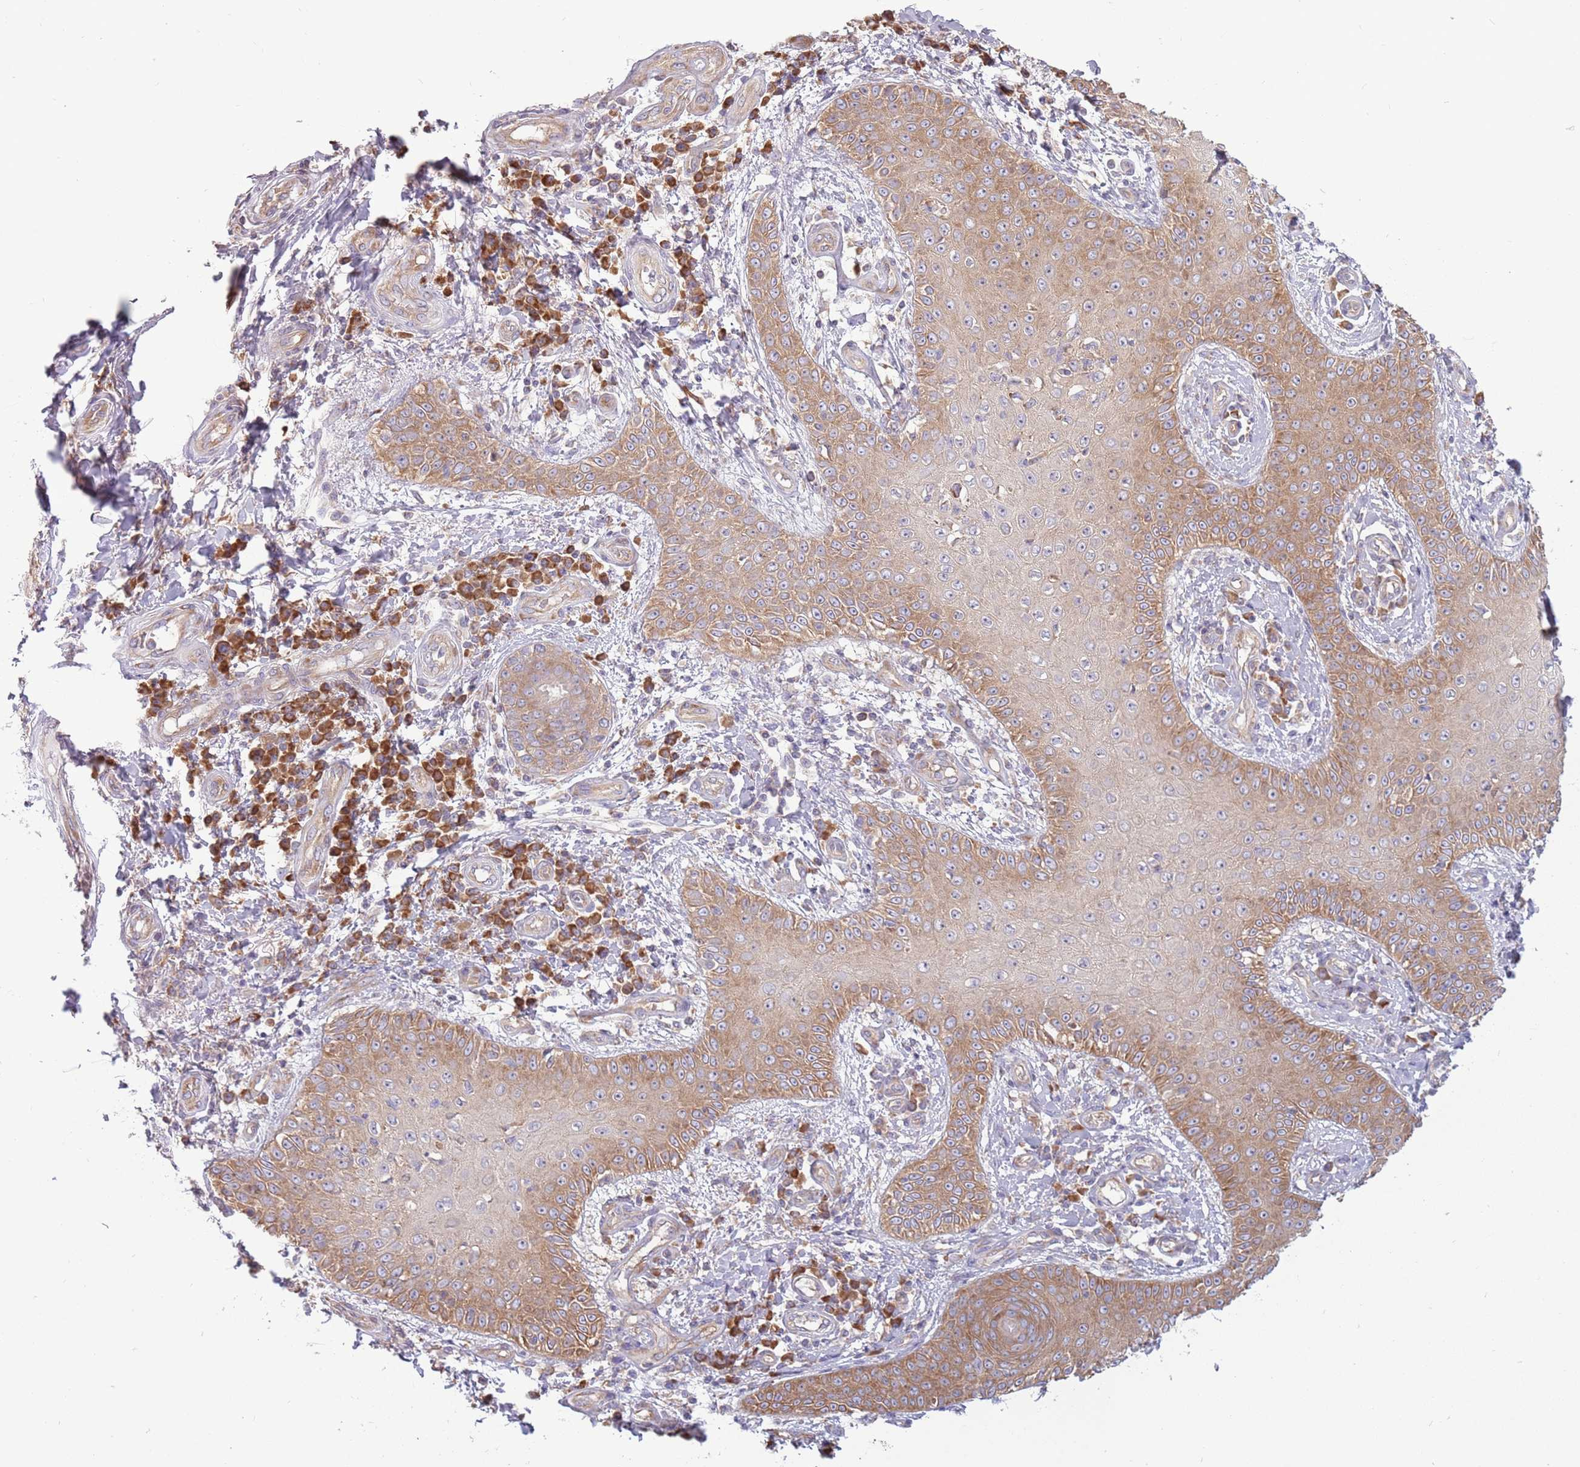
{"staining": {"intensity": "moderate", "quantity": ">75%", "location": "cytoplasmic/membranous"}, "tissue": "skin cancer", "cell_type": "Tumor cells", "image_type": "cancer", "snomed": [{"axis": "morphology", "description": "Squamous cell carcinoma, NOS"}, {"axis": "topography", "description": "Skin"}], "caption": "Immunohistochemistry (IHC) photomicrograph of human skin squamous cell carcinoma stained for a protein (brown), which demonstrates medium levels of moderate cytoplasmic/membranous expression in about >75% of tumor cells.", "gene": "RPL17-C18orf32", "patient": {"sex": "male", "age": 70}}